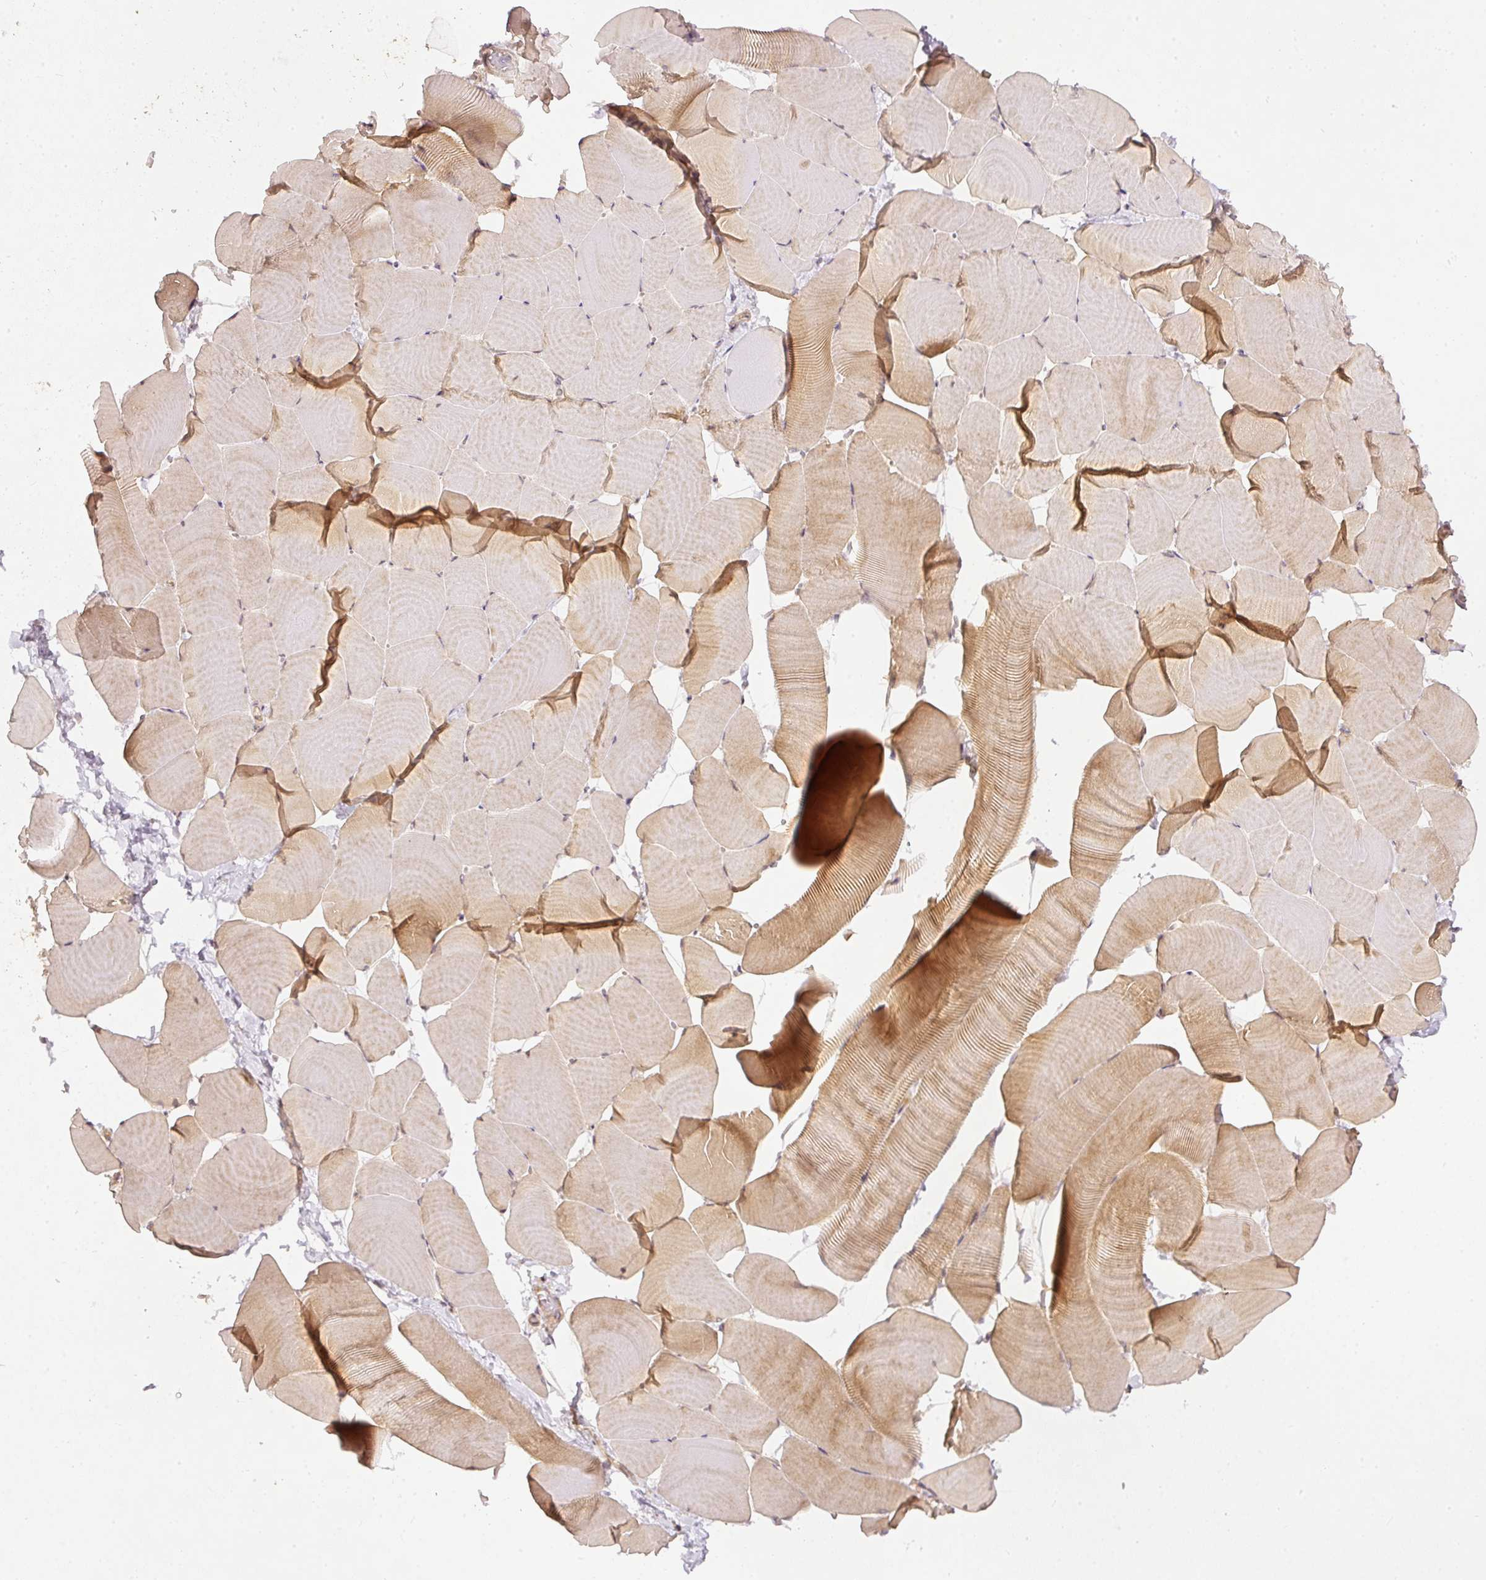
{"staining": {"intensity": "moderate", "quantity": "25%-75%", "location": "cytoplasmic/membranous"}, "tissue": "skeletal muscle", "cell_type": "Myocytes", "image_type": "normal", "snomed": [{"axis": "morphology", "description": "Normal tissue, NOS"}, {"axis": "topography", "description": "Skeletal muscle"}], "caption": "This photomicrograph displays immunohistochemistry (IHC) staining of normal skeletal muscle, with medium moderate cytoplasmic/membranous positivity in approximately 25%-75% of myocytes.", "gene": "EIF3B", "patient": {"sex": "male", "age": 25}}